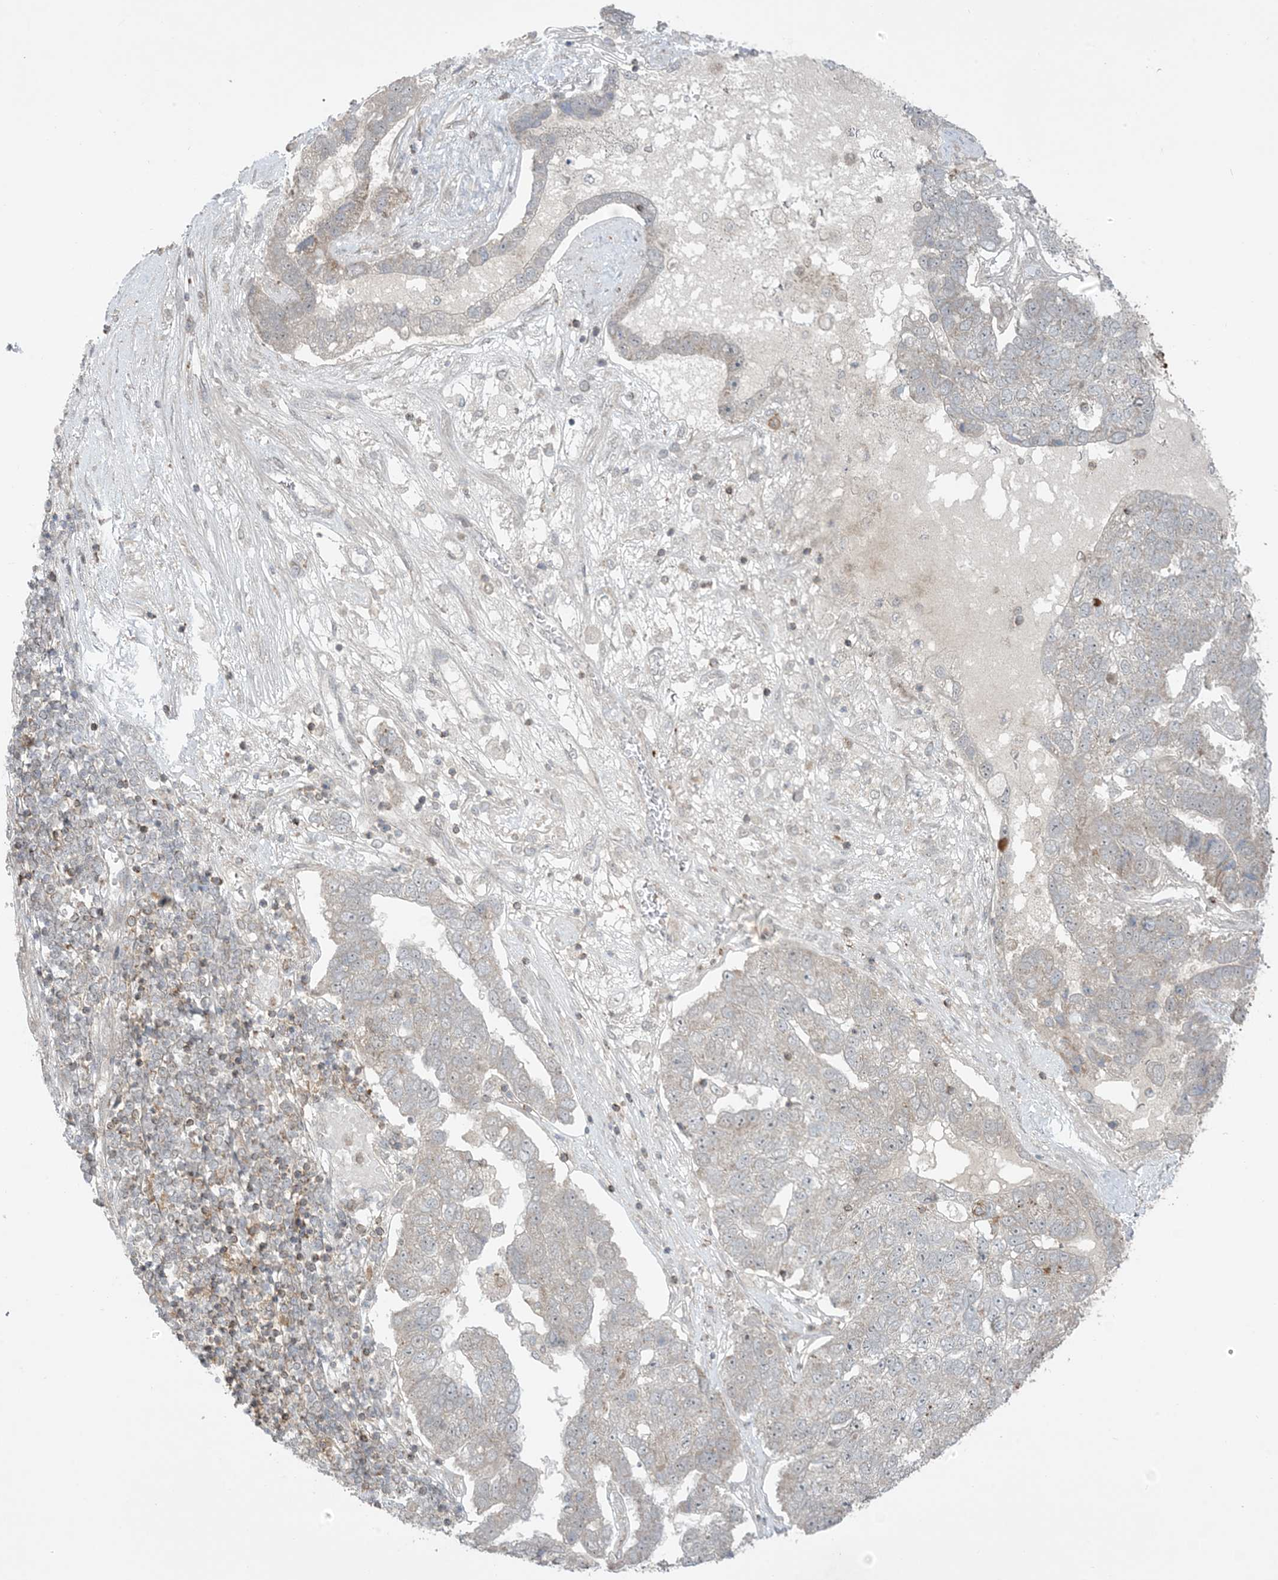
{"staining": {"intensity": "negative", "quantity": "none", "location": "none"}, "tissue": "pancreatic cancer", "cell_type": "Tumor cells", "image_type": "cancer", "snomed": [{"axis": "morphology", "description": "Adenocarcinoma, NOS"}, {"axis": "topography", "description": "Pancreas"}], "caption": "This is an immunohistochemistry (IHC) micrograph of human pancreatic cancer (adenocarcinoma). There is no staining in tumor cells.", "gene": "PHLDB2", "patient": {"sex": "female", "age": 61}}